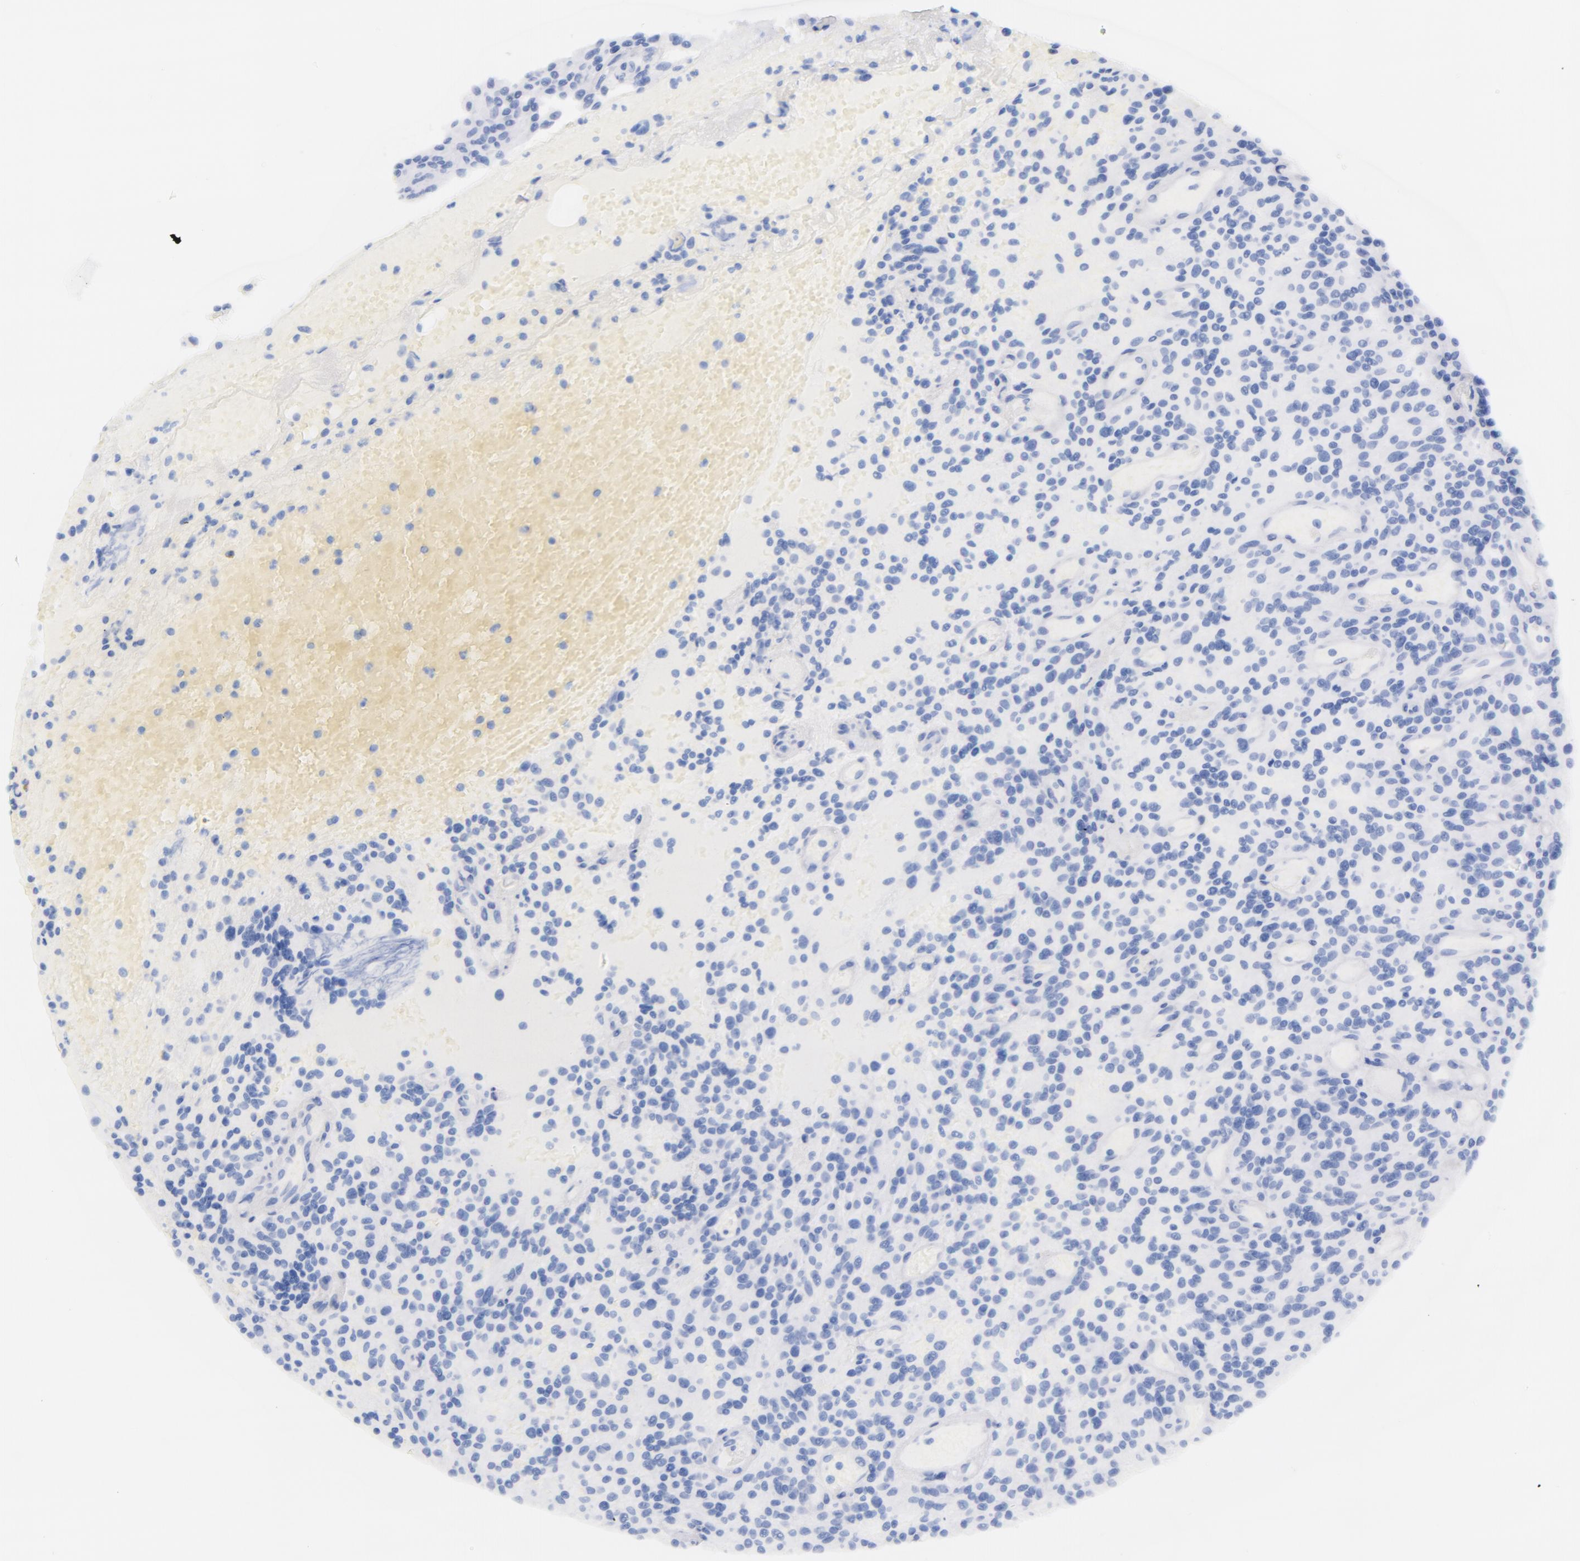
{"staining": {"intensity": "negative", "quantity": "none", "location": "none"}, "tissue": "glioma", "cell_type": "Tumor cells", "image_type": "cancer", "snomed": [{"axis": "morphology", "description": "Glioma, malignant, High grade"}, {"axis": "topography", "description": "Brain"}], "caption": "Immunohistochemistry photomicrograph of high-grade glioma (malignant) stained for a protein (brown), which shows no staining in tumor cells.", "gene": "CD44", "patient": {"sex": "female", "age": 13}}